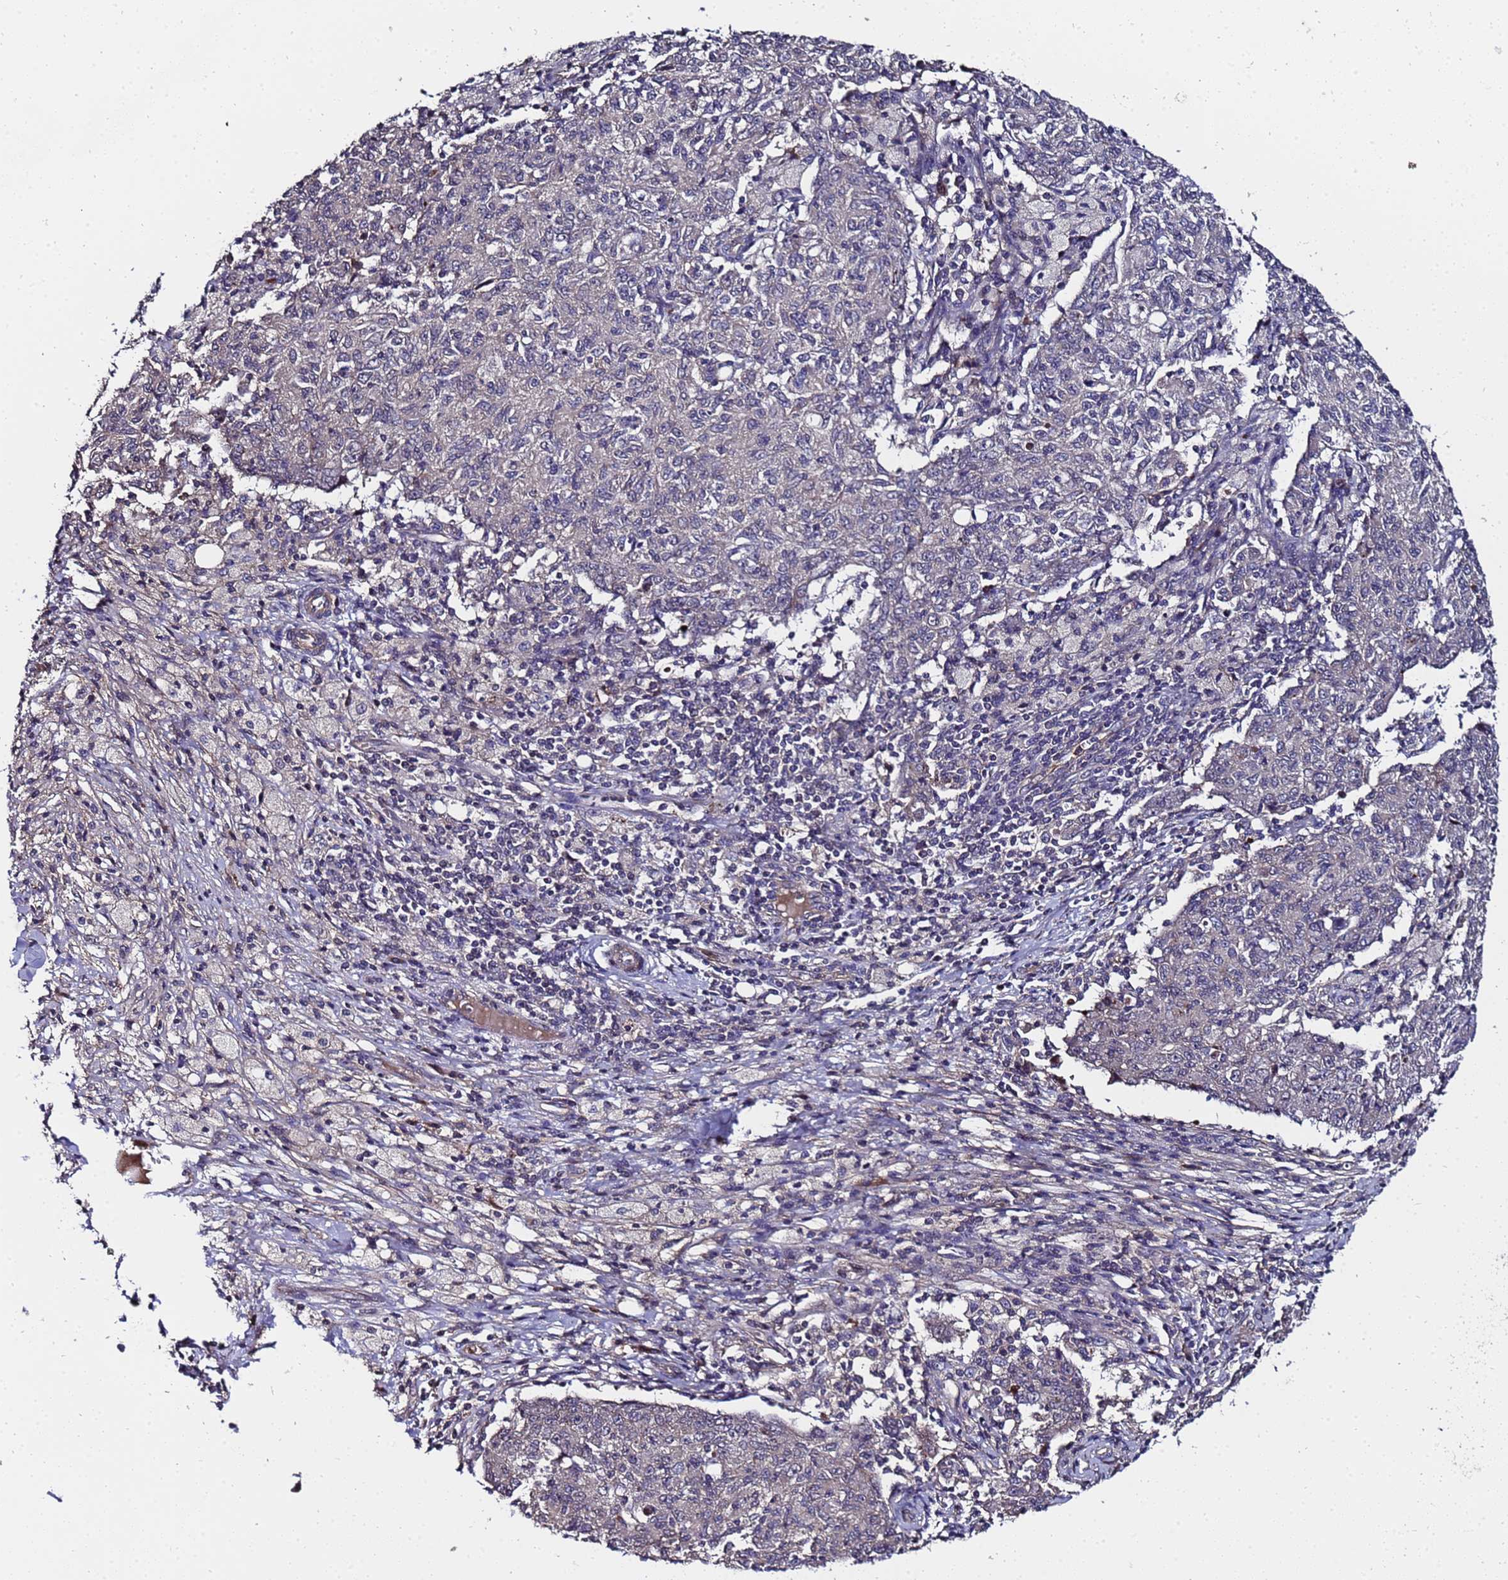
{"staining": {"intensity": "negative", "quantity": "none", "location": "none"}, "tissue": "ovarian cancer", "cell_type": "Tumor cells", "image_type": "cancer", "snomed": [{"axis": "morphology", "description": "Carcinoma, endometroid"}, {"axis": "topography", "description": "Ovary"}], "caption": "This is an immunohistochemistry photomicrograph of endometroid carcinoma (ovarian). There is no expression in tumor cells.", "gene": "GSTCD", "patient": {"sex": "female", "age": 42}}